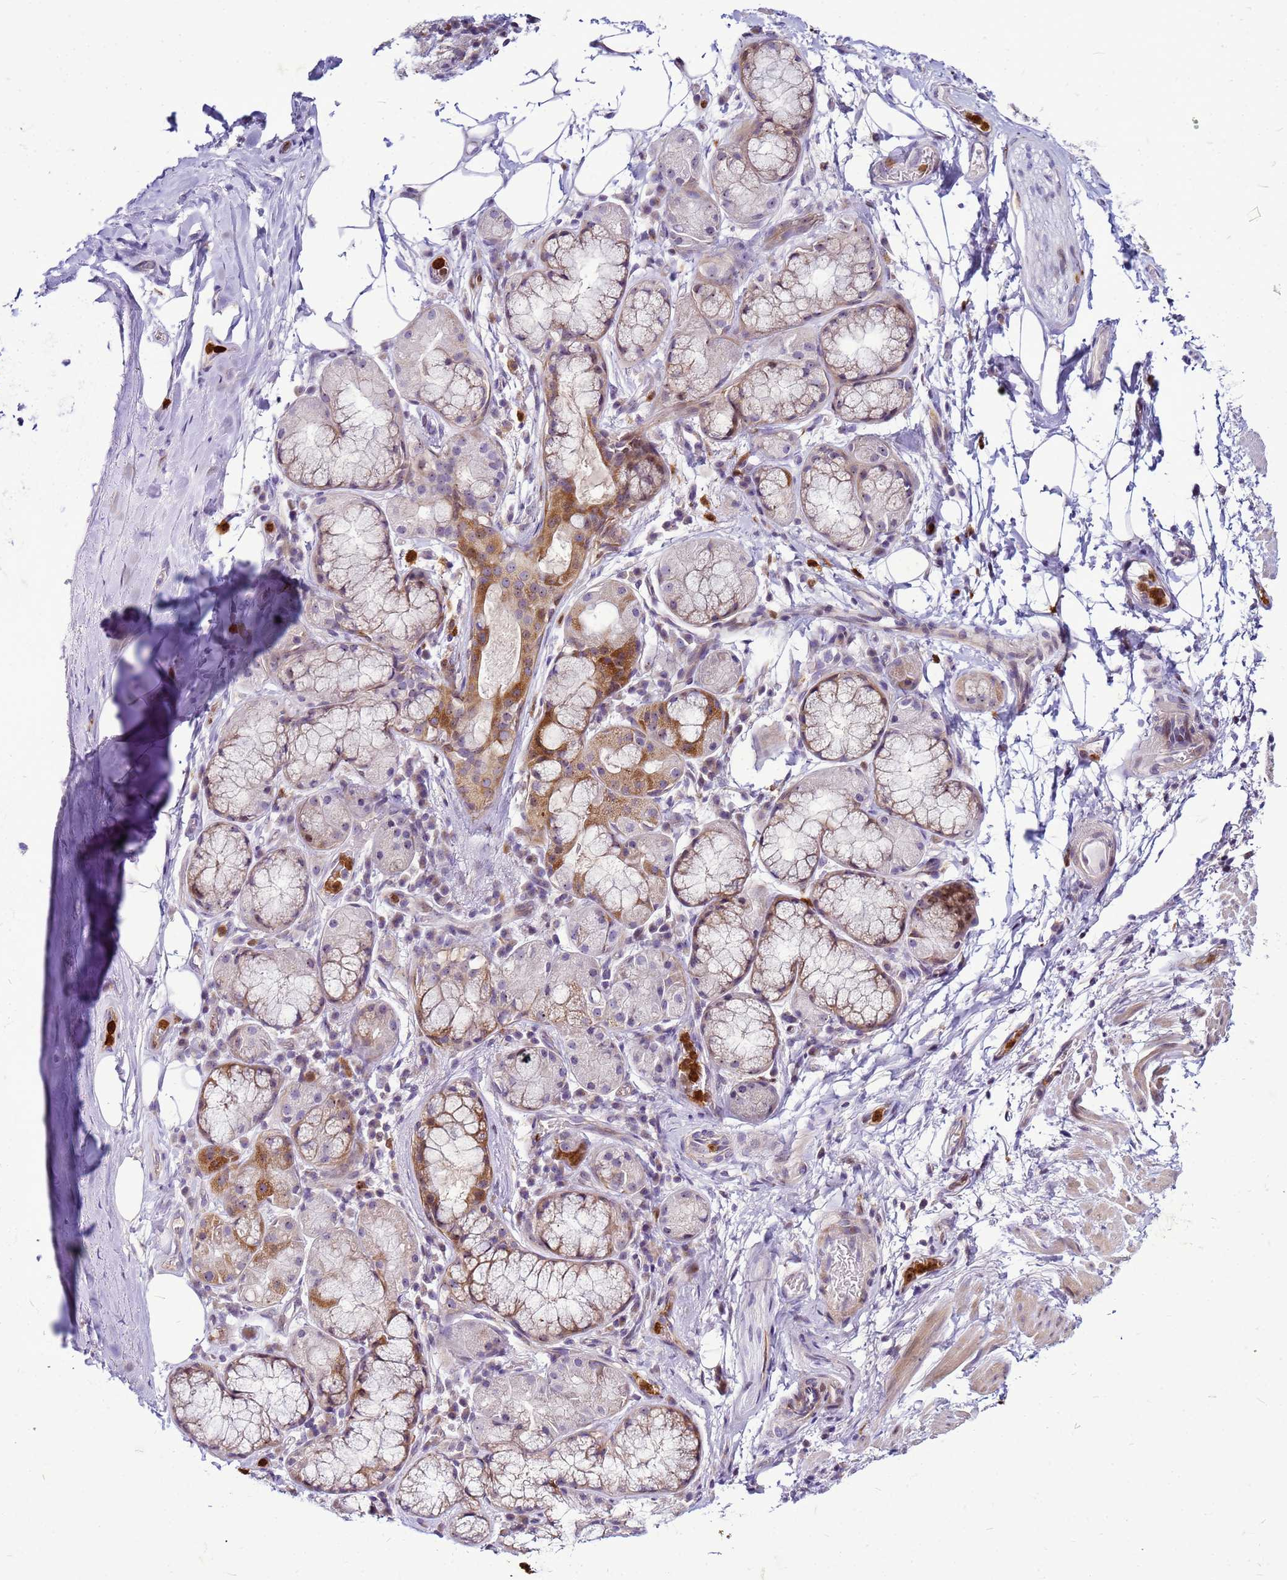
{"staining": {"intensity": "negative", "quantity": "none", "location": "none"}, "tissue": "adipose tissue", "cell_type": "Adipocytes", "image_type": "normal", "snomed": [{"axis": "morphology", "description": "Normal tissue, NOS"}, {"axis": "topography", "description": "Lymph node"}, {"axis": "topography", "description": "Cartilage tissue"}, {"axis": "topography", "description": "Bronchus"}], "caption": "Immunohistochemical staining of unremarkable adipose tissue reveals no significant staining in adipocytes.", "gene": "VPS4B", "patient": {"sex": "male", "age": 63}}